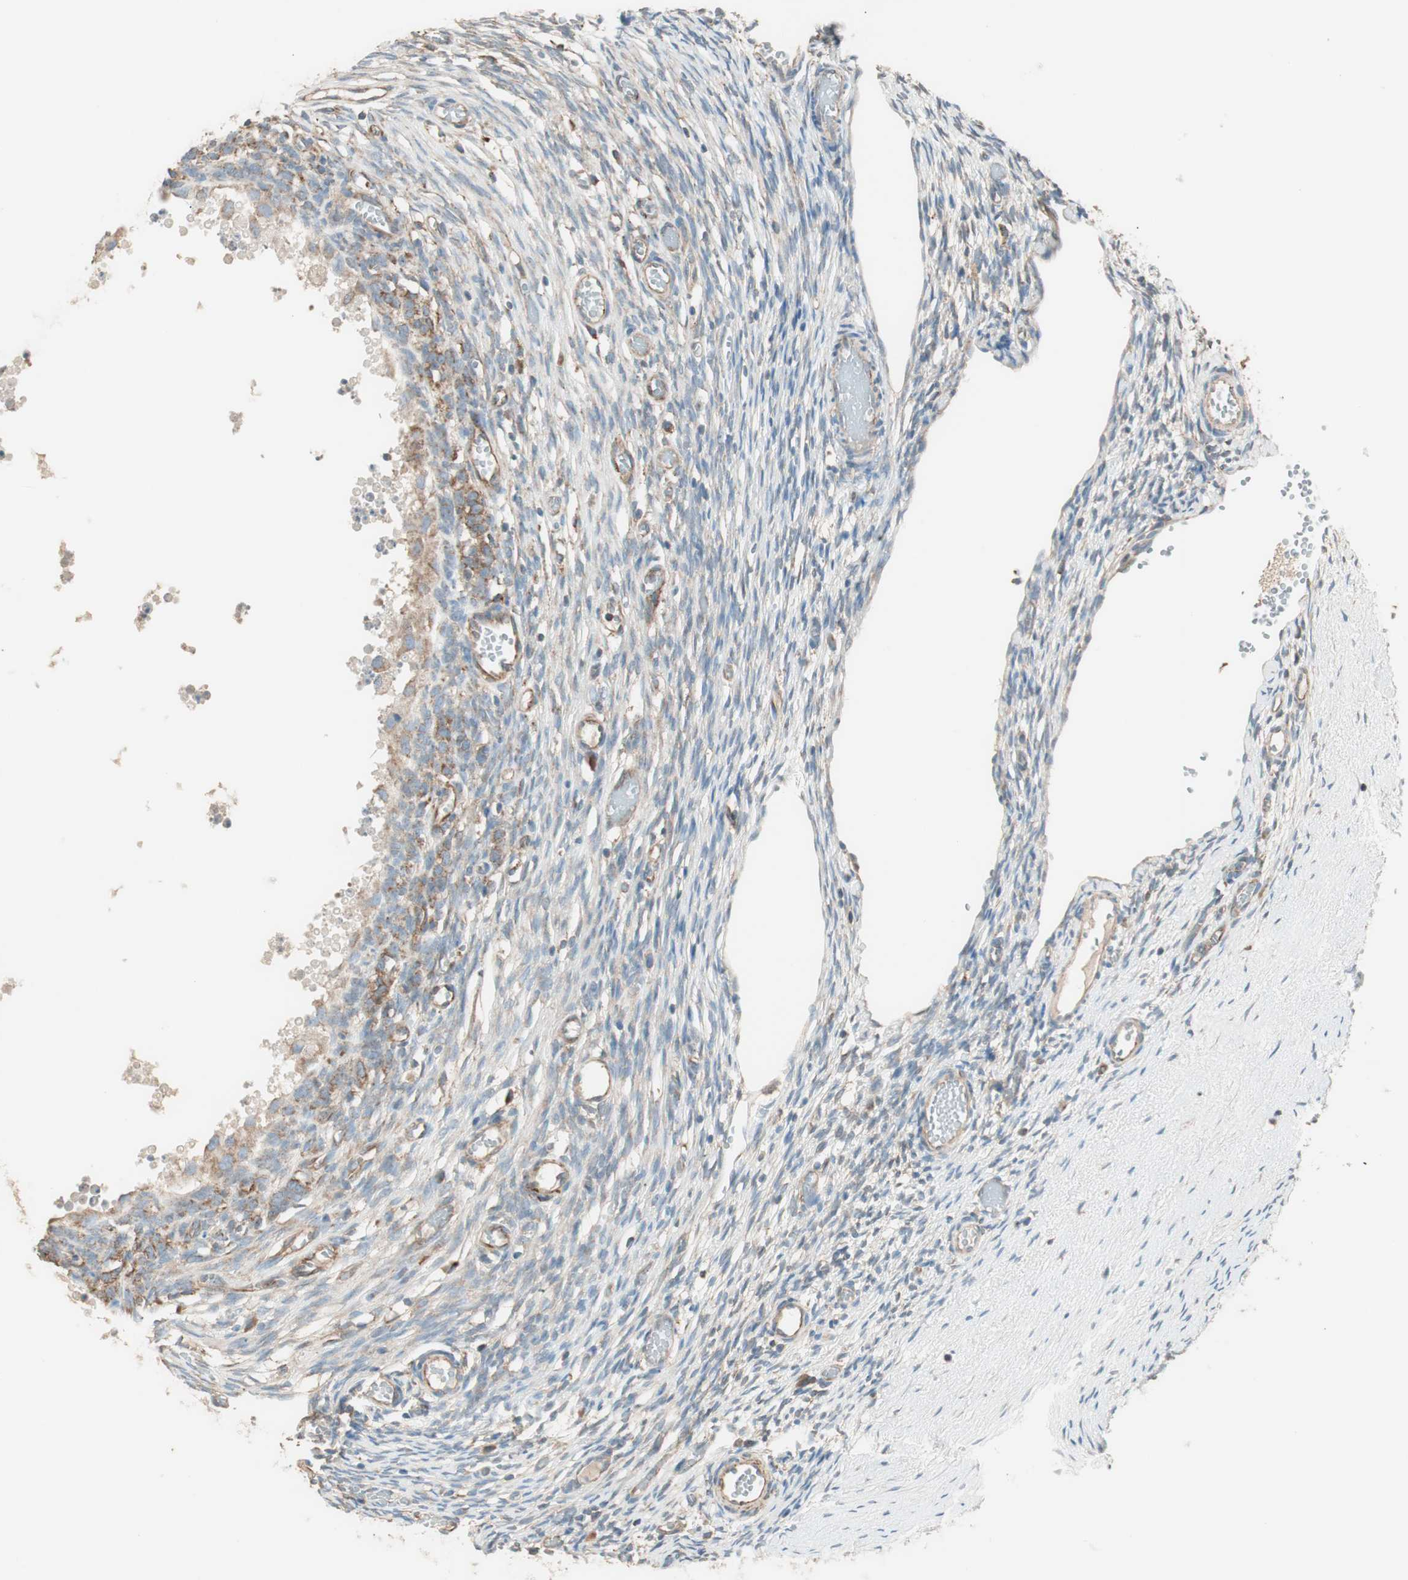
{"staining": {"intensity": "moderate", "quantity": "25%-75%", "location": "cytoplasmic/membranous"}, "tissue": "ovary", "cell_type": "Ovarian stroma cells", "image_type": "normal", "snomed": [{"axis": "morphology", "description": "Normal tissue, NOS"}, {"axis": "topography", "description": "Ovary"}], "caption": "Immunohistochemical staining of normal human ovary demonstrates 25%-75% levels of moderate cytoplasmic/membranous protein staining in about 25%-75% of ovarian stroma cells. The protein is stained brown, and the nuclei are stained in blue (DAB IHC with brightfield microscopy, high magnification).", "gene": "CC2D1A", "patient": {"sex": "female", "age": 35}}